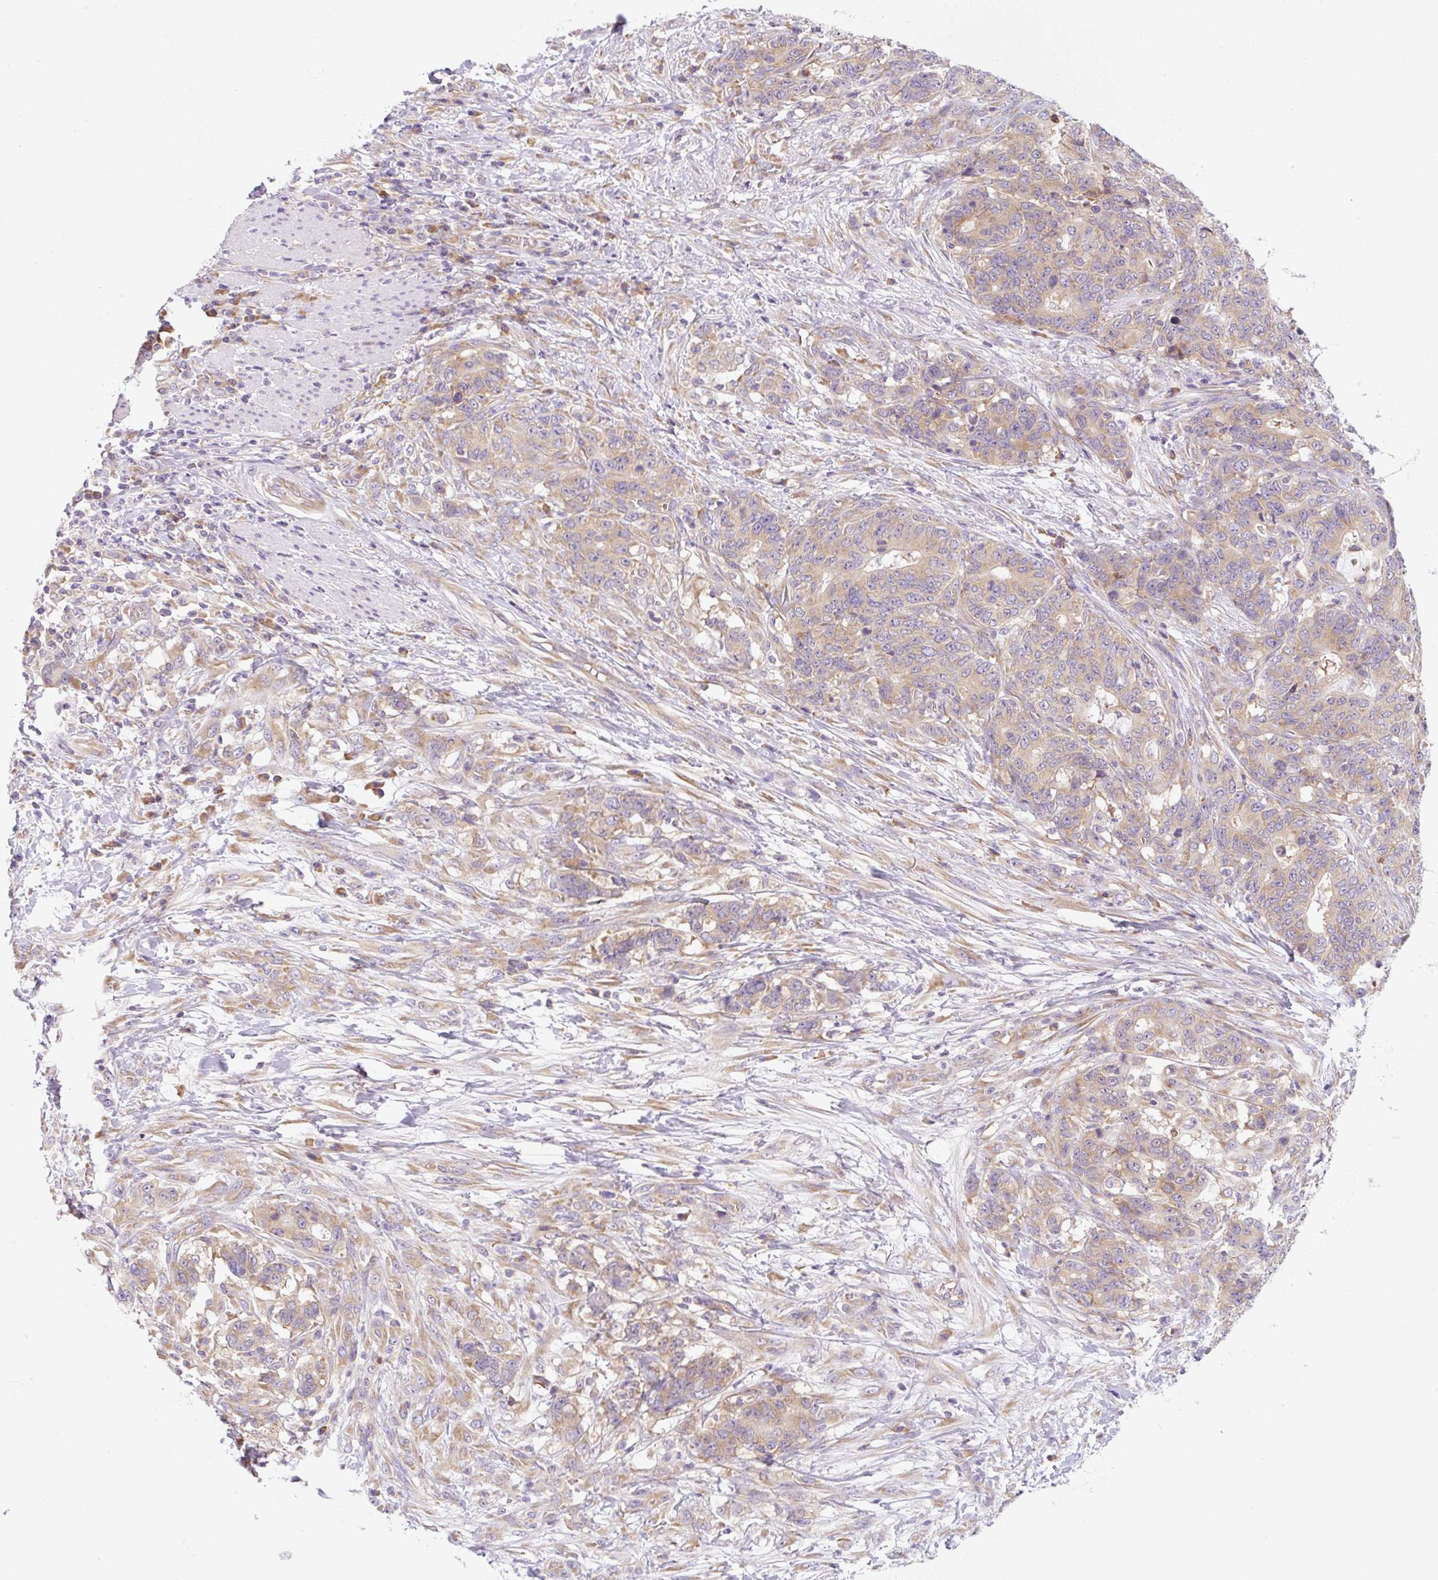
{"staining": {"intensity": "weak", "quantity": ">75%", "location": "cytoplasmic/membranous"}, "tissue": "stomach cancer", "cell_type": "Tumor cells", "image_type": "cancer", "snomed": [{"axis": "morphology", "description": "Normal tissue, NOS"}, {"axis": "morphology", "description": "Adenocarcinoma, NOS"}, {"axis": "topography", "description": "Stomach"}], "caption": "A photomicrograph of adenocarcinoma (stomach) stained for a protein displays weak cytoplasmic/membranous brown staining in tumor cells.", "gene": "RPL18A", "patient": {"sex": "female", "age": 64}}